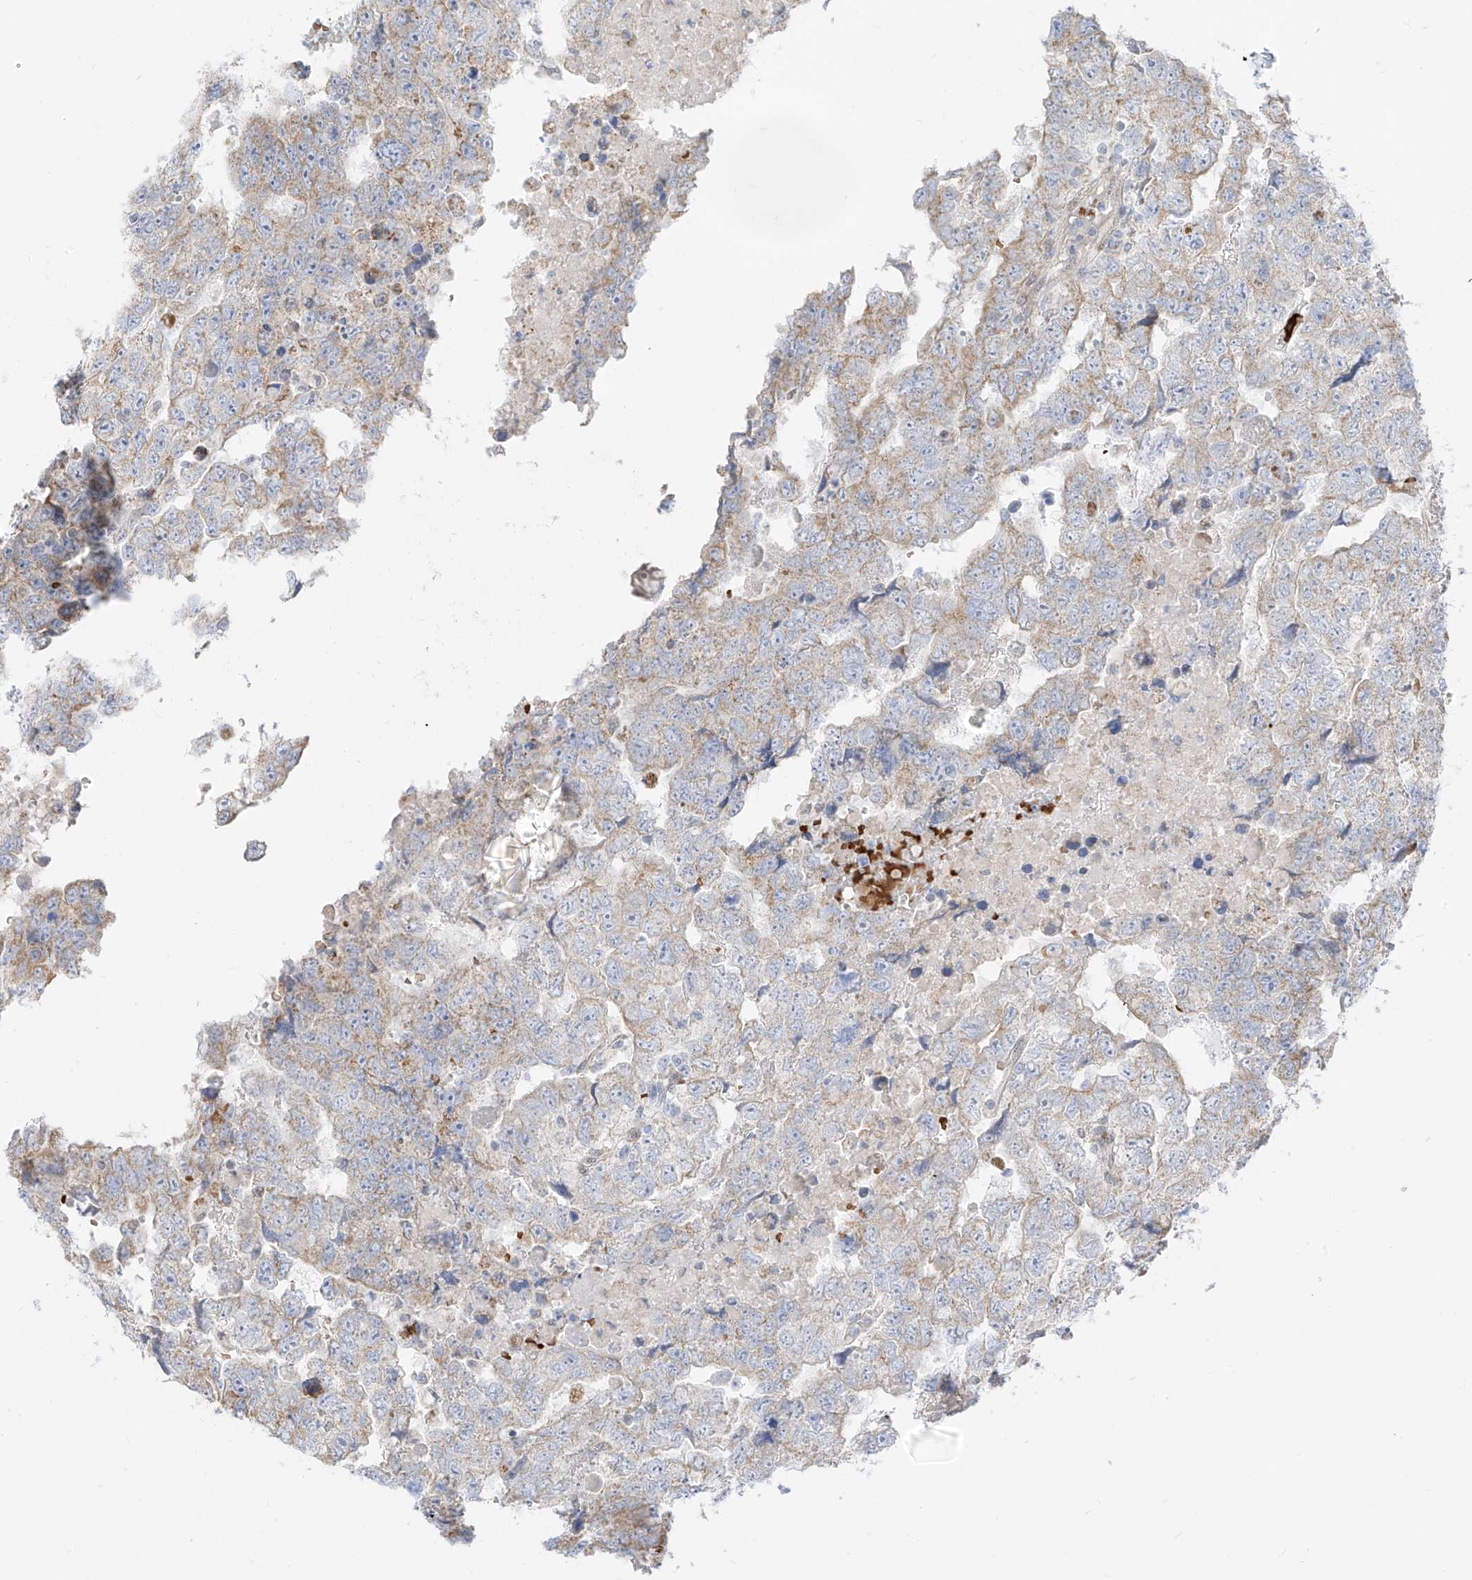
{"staining": {"intensity": "weak", "quantity": "<25%", "location": "cytoplasmic/membranous"}, "tissue": "testis cancer", "cell_type": "Tumor cells", "image_type": "cancer", "snomed": [{"axis": "morphology", "description": "Carcinoma, Embryonal, NOS"}, {"axis": "topography", "description": "Testis"}], "caption": "Immunohistochemical staining of testis embryonal carcinoma demonstrates no significant expression in tumor cells.", "gene": "ARHGEF40", "patient": {"sex": "male", "age": 36}}